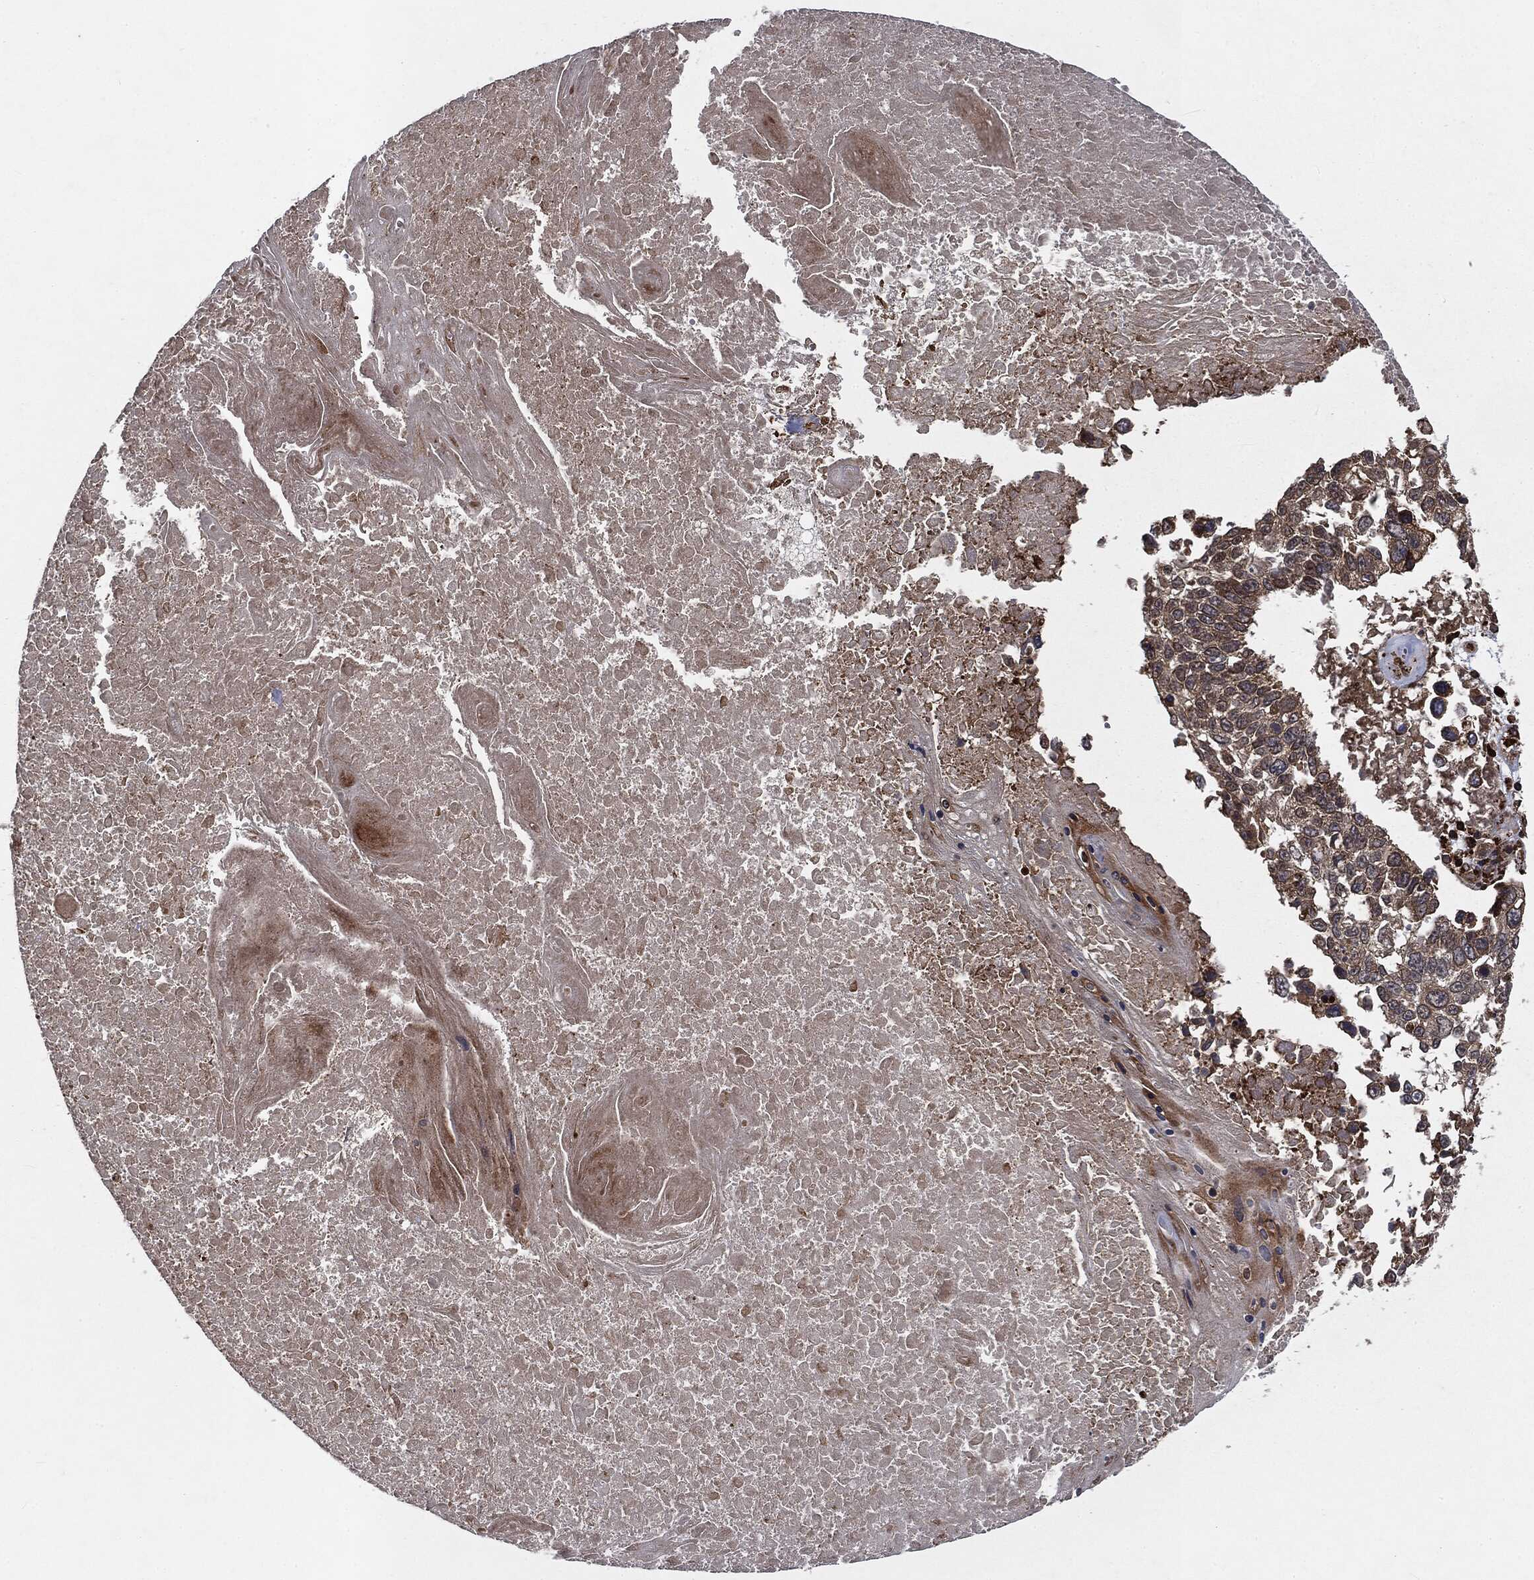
{"staining": {"intensity": "moderate", "quantity": ">75%", "location": "cytoplasmic/membranous"}, "tissue": "lung cancer", "cell_type": "Tumor cells", "image_type": "cancer", "snomed": [{"axis": "morphology", "description": "Squamous cell carcinoma, NOS"}, {"axis": "topography", "description": "Lung"}], "caption": "This histopathology image demonstrates IHC staining of lung cancer (squamous cell carcinoma), with medium moderate cytoplasmic/membranous positivity in about >75% of tumor cells.", "gene": "RANBP9", "patient": {"sex": "male", "age": 82}}